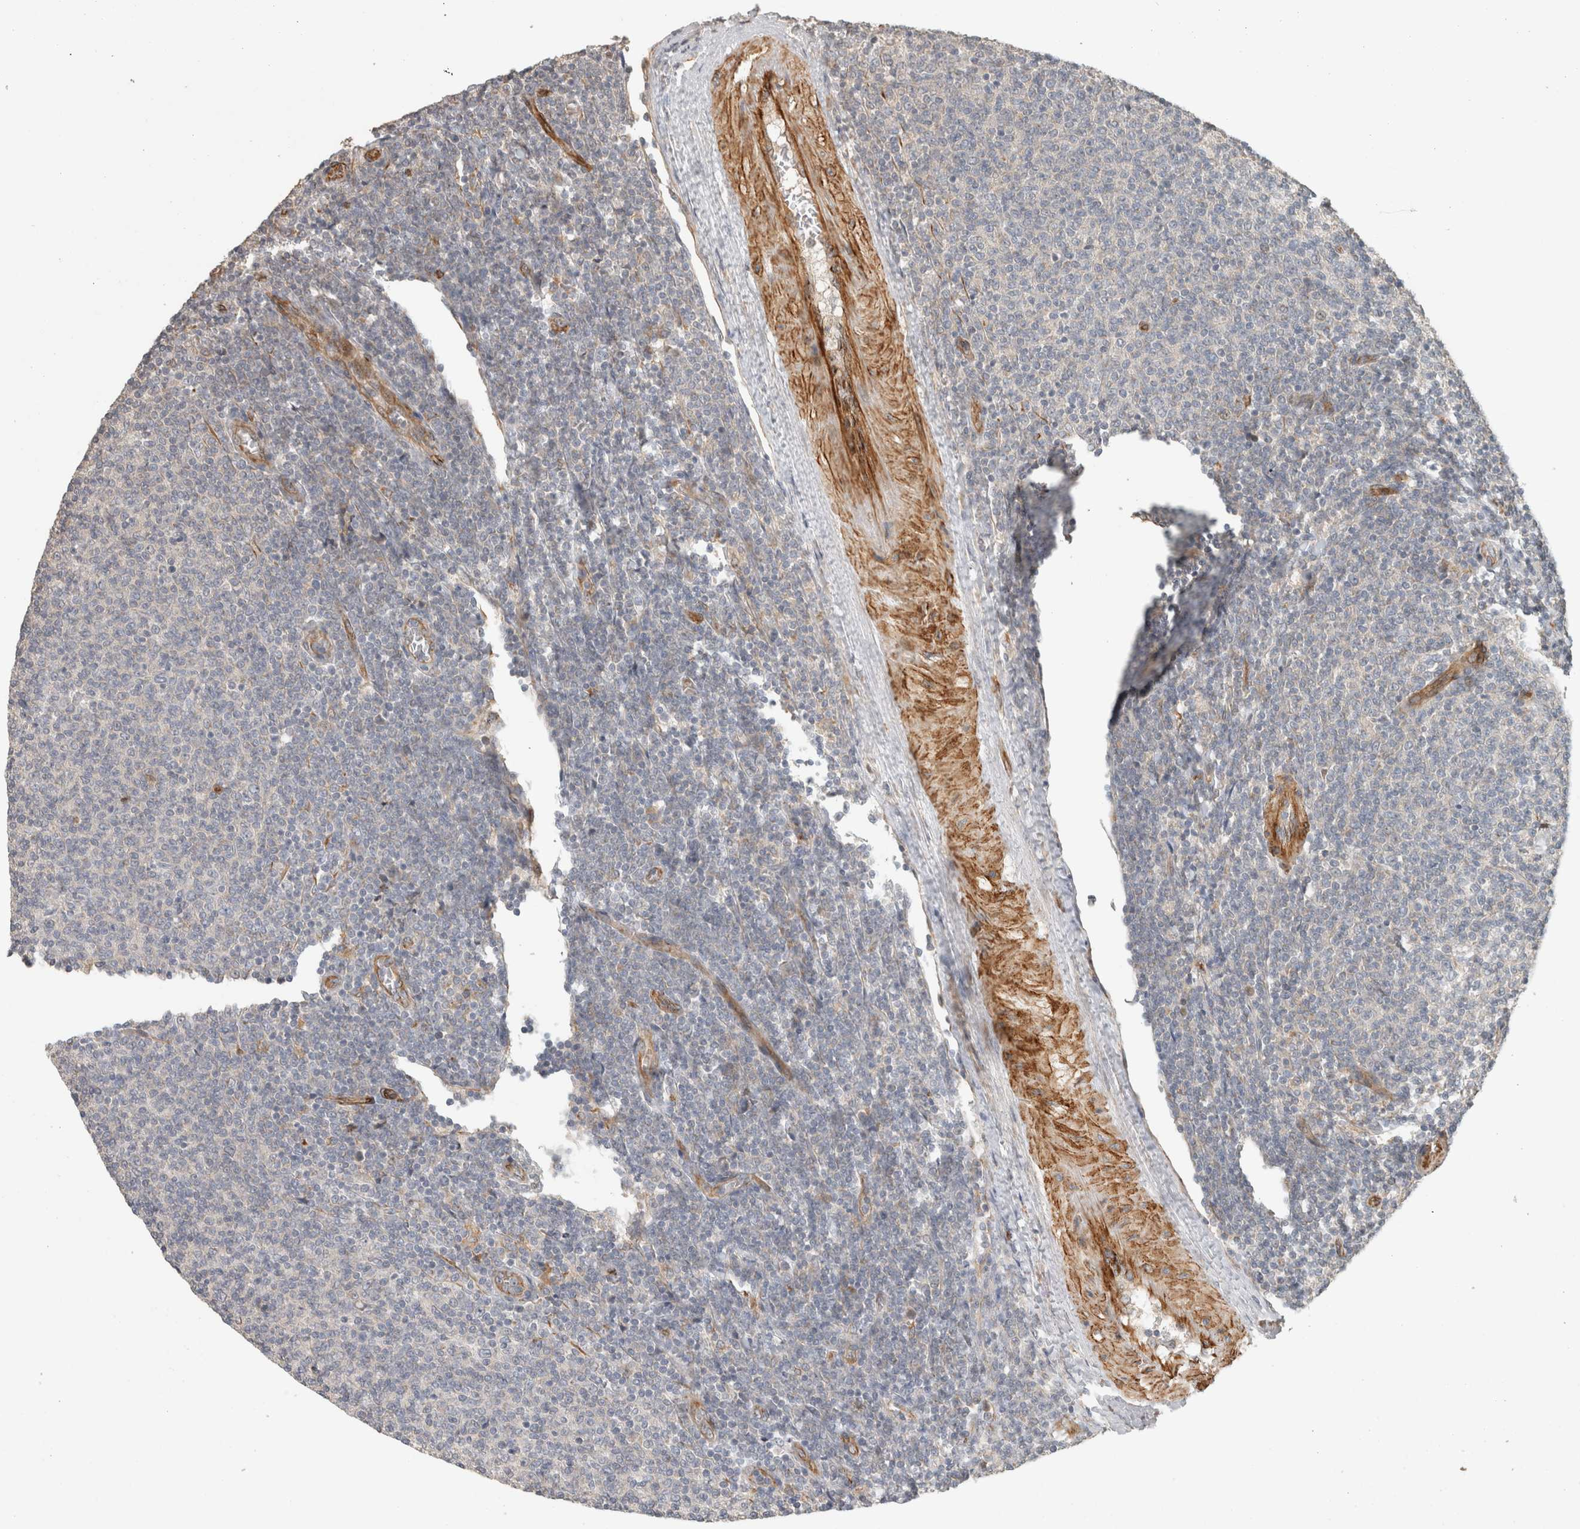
{"staining": {"intensity": "negative", "quantity": "none", "location": "none"}, "tissue": "lymphoma", "cell_type": "Tumor cells", "image_type": "cancer", "snomed": [{"axis": "morphology", "description": "Malignant lymphoma, non-Hodgkin's type, Low grade"}, {"axis": "topography", "description": "Lymph node"}], "caption": "Lymphoma stained for a protein using immunohistochemistry demonstrates no expression tumor cells.", "gene": "SIPA1L2", "patient": {"sex": "male", "age": 66}}